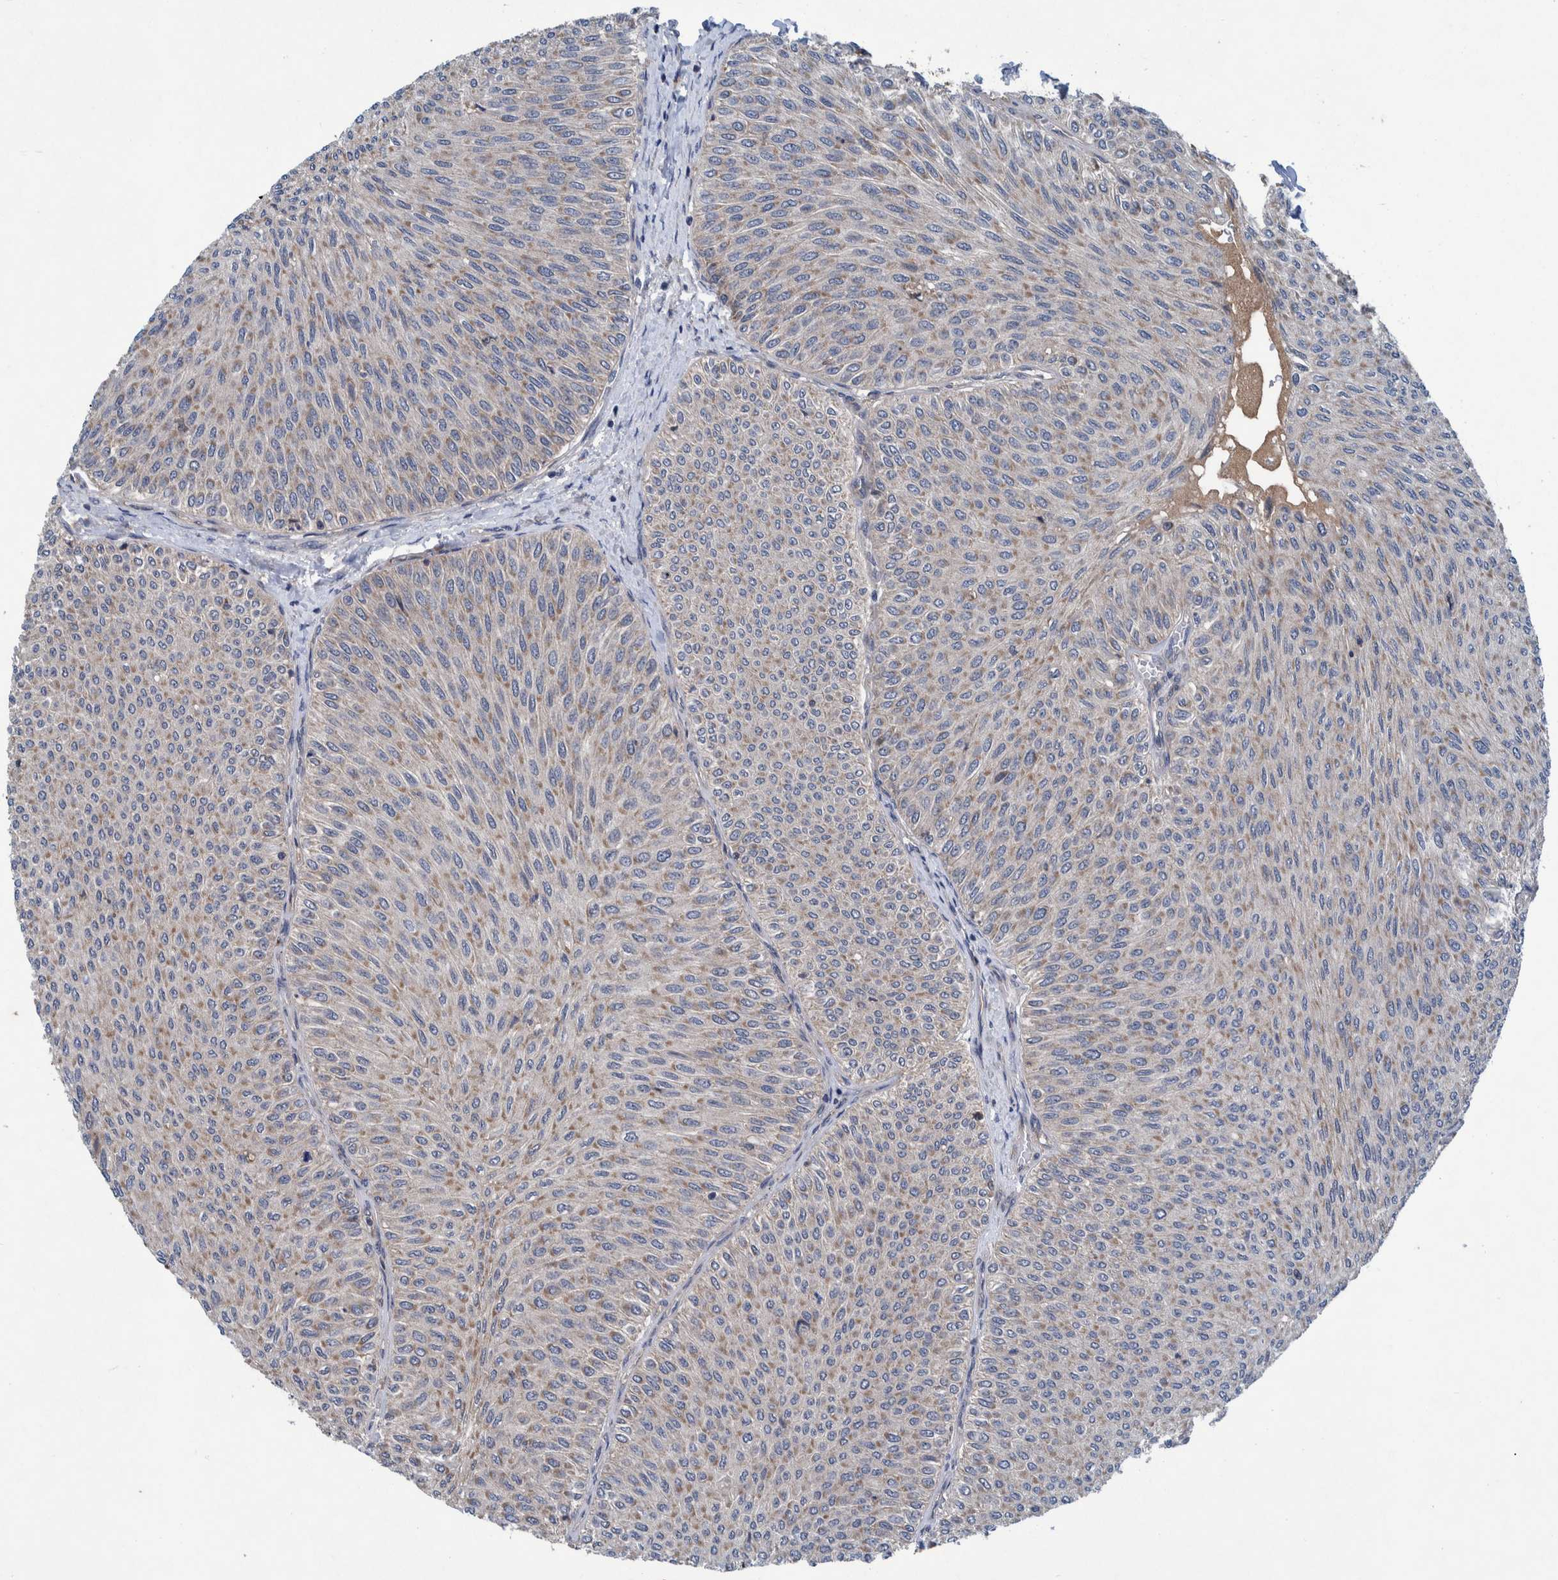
{"staining": {"intensity": "weak", "quantity": ">75%", "location": "cytoplasmic/membranous"}, "tissue": "urothelial cancer", "cell_type": "Tumor cells", "image_type": "cancer", "snomed": [{"axis": "morphology", "description": "Urothelial carcinoma, Low grade"}, {"axis": "topography", "description": "Urinary bladder"}], "caption": "Urothelial cancer stained with immunohistochemistry shows weak cytoplasmic/membranous expression in approximately >75% of tumor cells.", "gene": "ITIH3", "patient": {"sex": "male", "age": 78}}